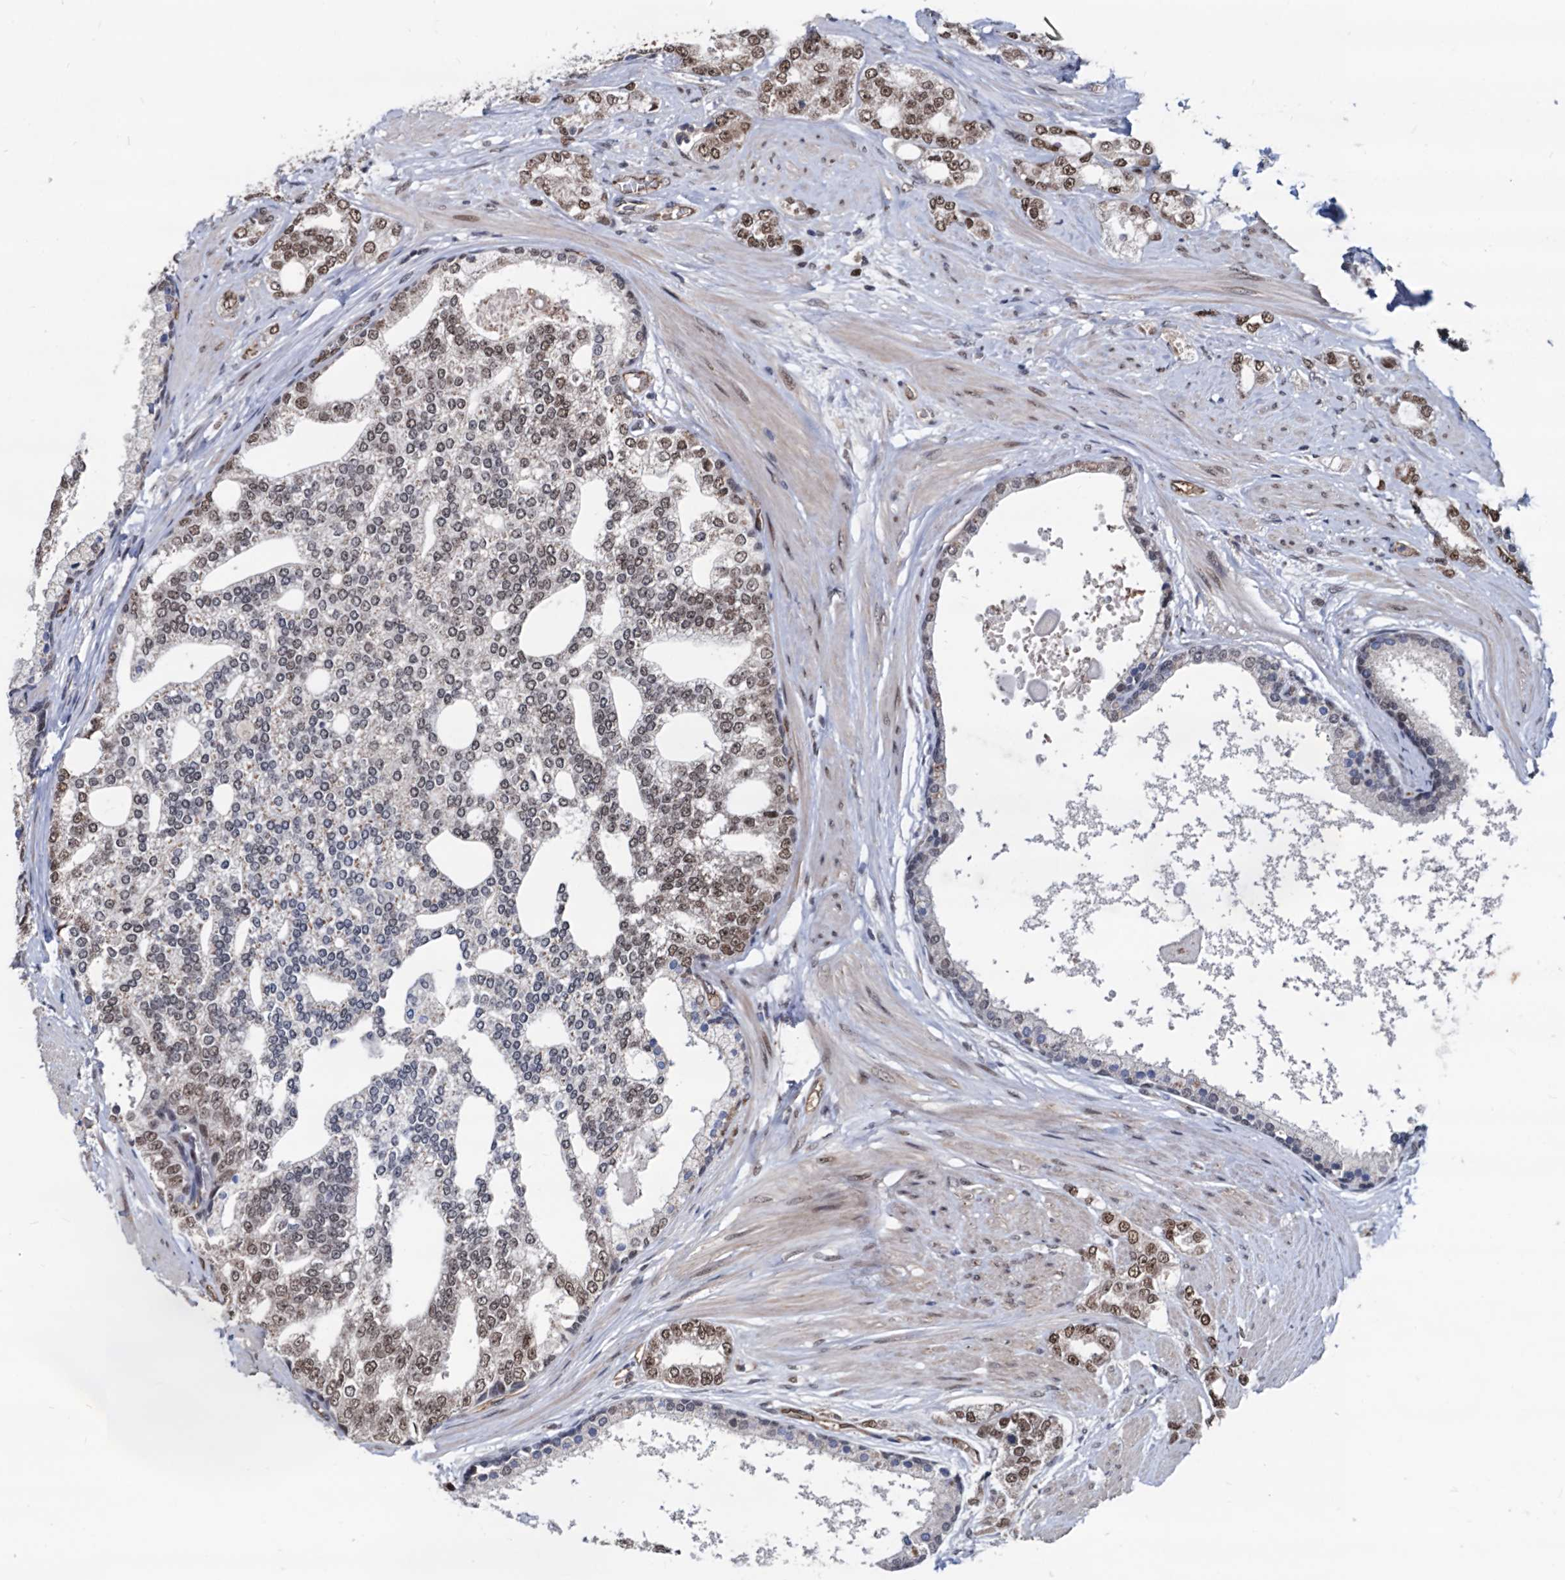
{"staining": {"intensity": "moderate", "quantity": "25%-75%", "location": "nuclear"}, "tissue": "prostate cancer", "cell_type": "Tumor cells", "image_type": "cancer", "snomed": [{"axis": "morphology", "description": "Adenocarcinoma, High grade"}, {"axis": "topography", "description": "Prostate"}], "caption": "Protein expression analysis of human adenocarcinoma (high-grade) (prostate) reveals moderate nuclear expression in approximately 25%-75% of tumor cells. (DAB IHC with brightfield microscopy, high magnification).", "gene": "GALNT11", "patient": {"sex": "male", "age": 64}}